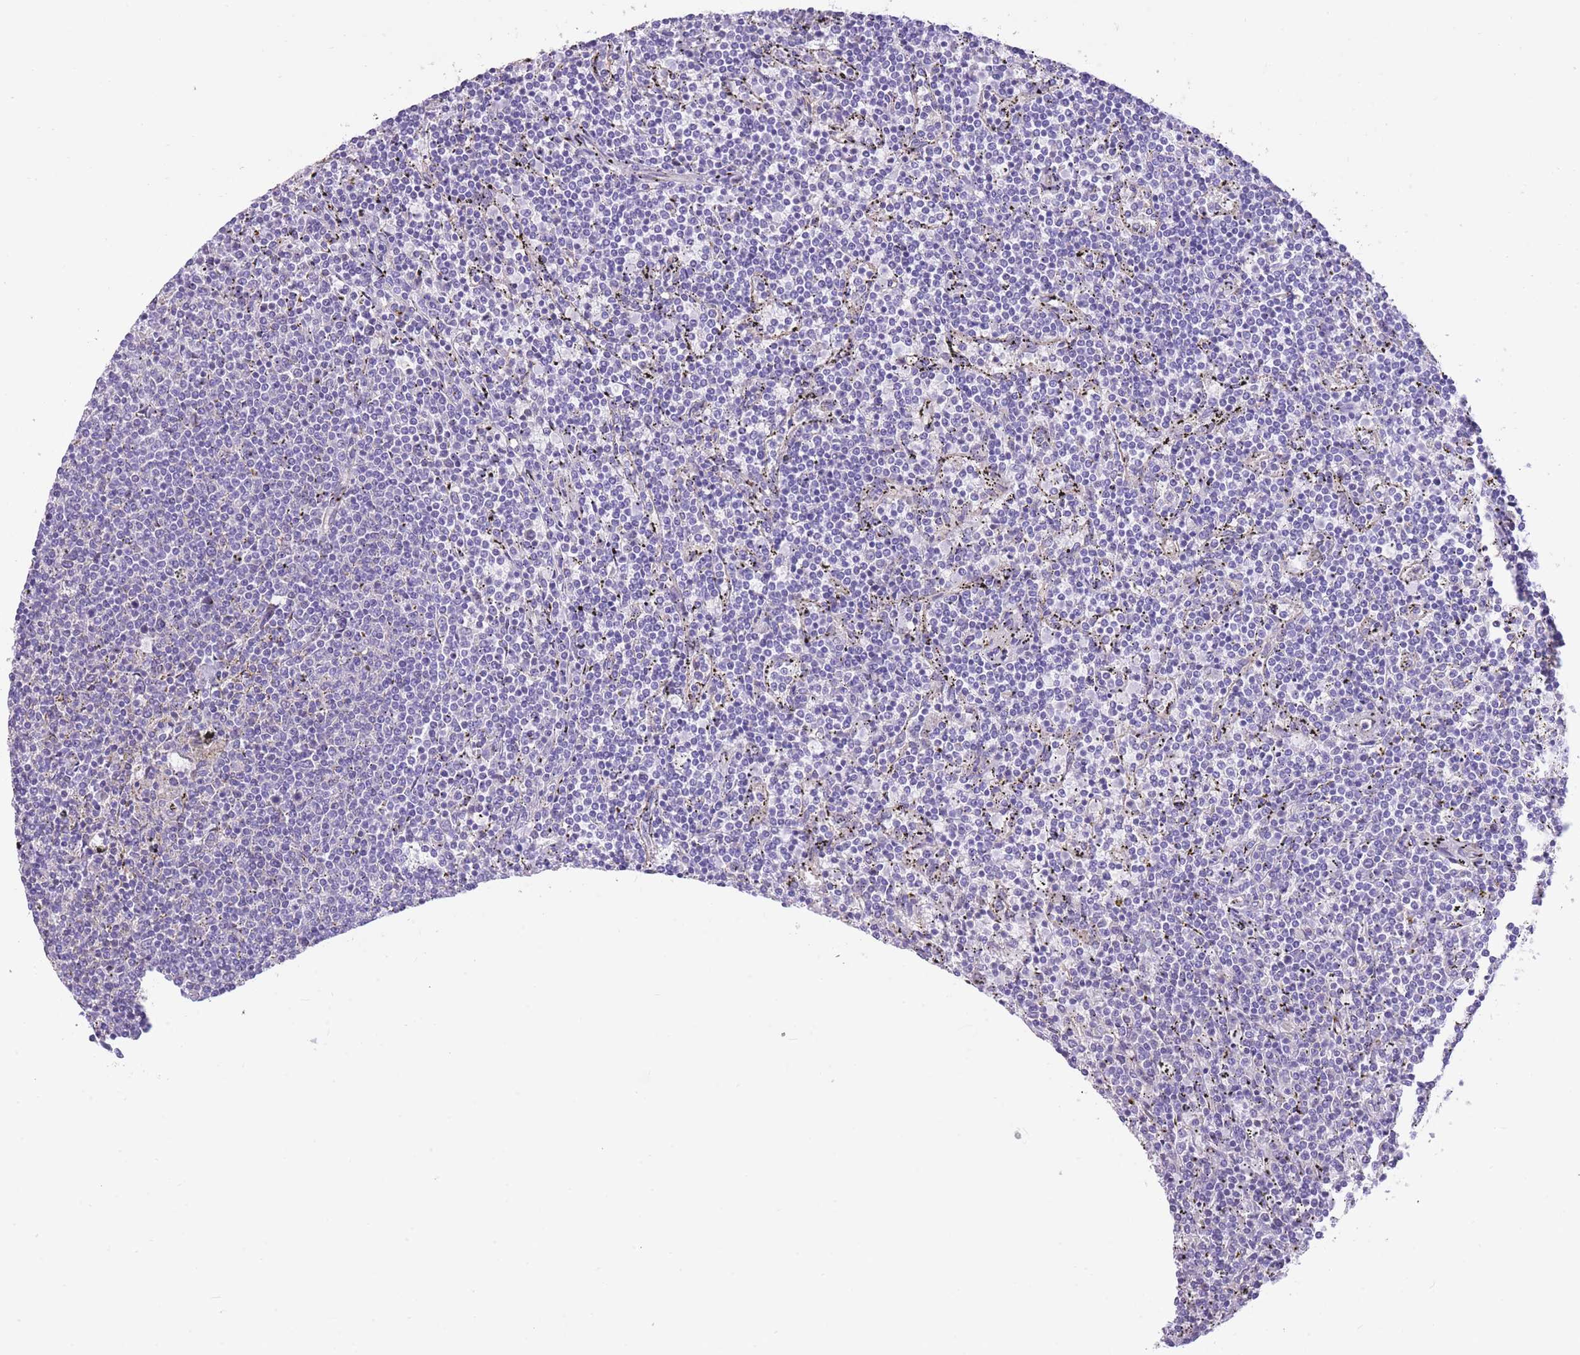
{"staining": {"intensity": "negative", "quantity": "none", "location": "none"}, "tissue": "lymphoma", "cell_type": "Tumor cells", "image_type": "cancer", "snomed": [{"axis": "morphology", "description": "Malignant lymphoma, non-Hodgkin's type, Low grade"}, {"axis": "topography", "description": "Spleen"}], "caption": "Histopathology image shows no significant protein positivity in tumor cells of low-grade malignant lymphoma, non-Hodgkin's type.", "gene": "RHOU", "patient": {"sex": "female", "age": 50}}